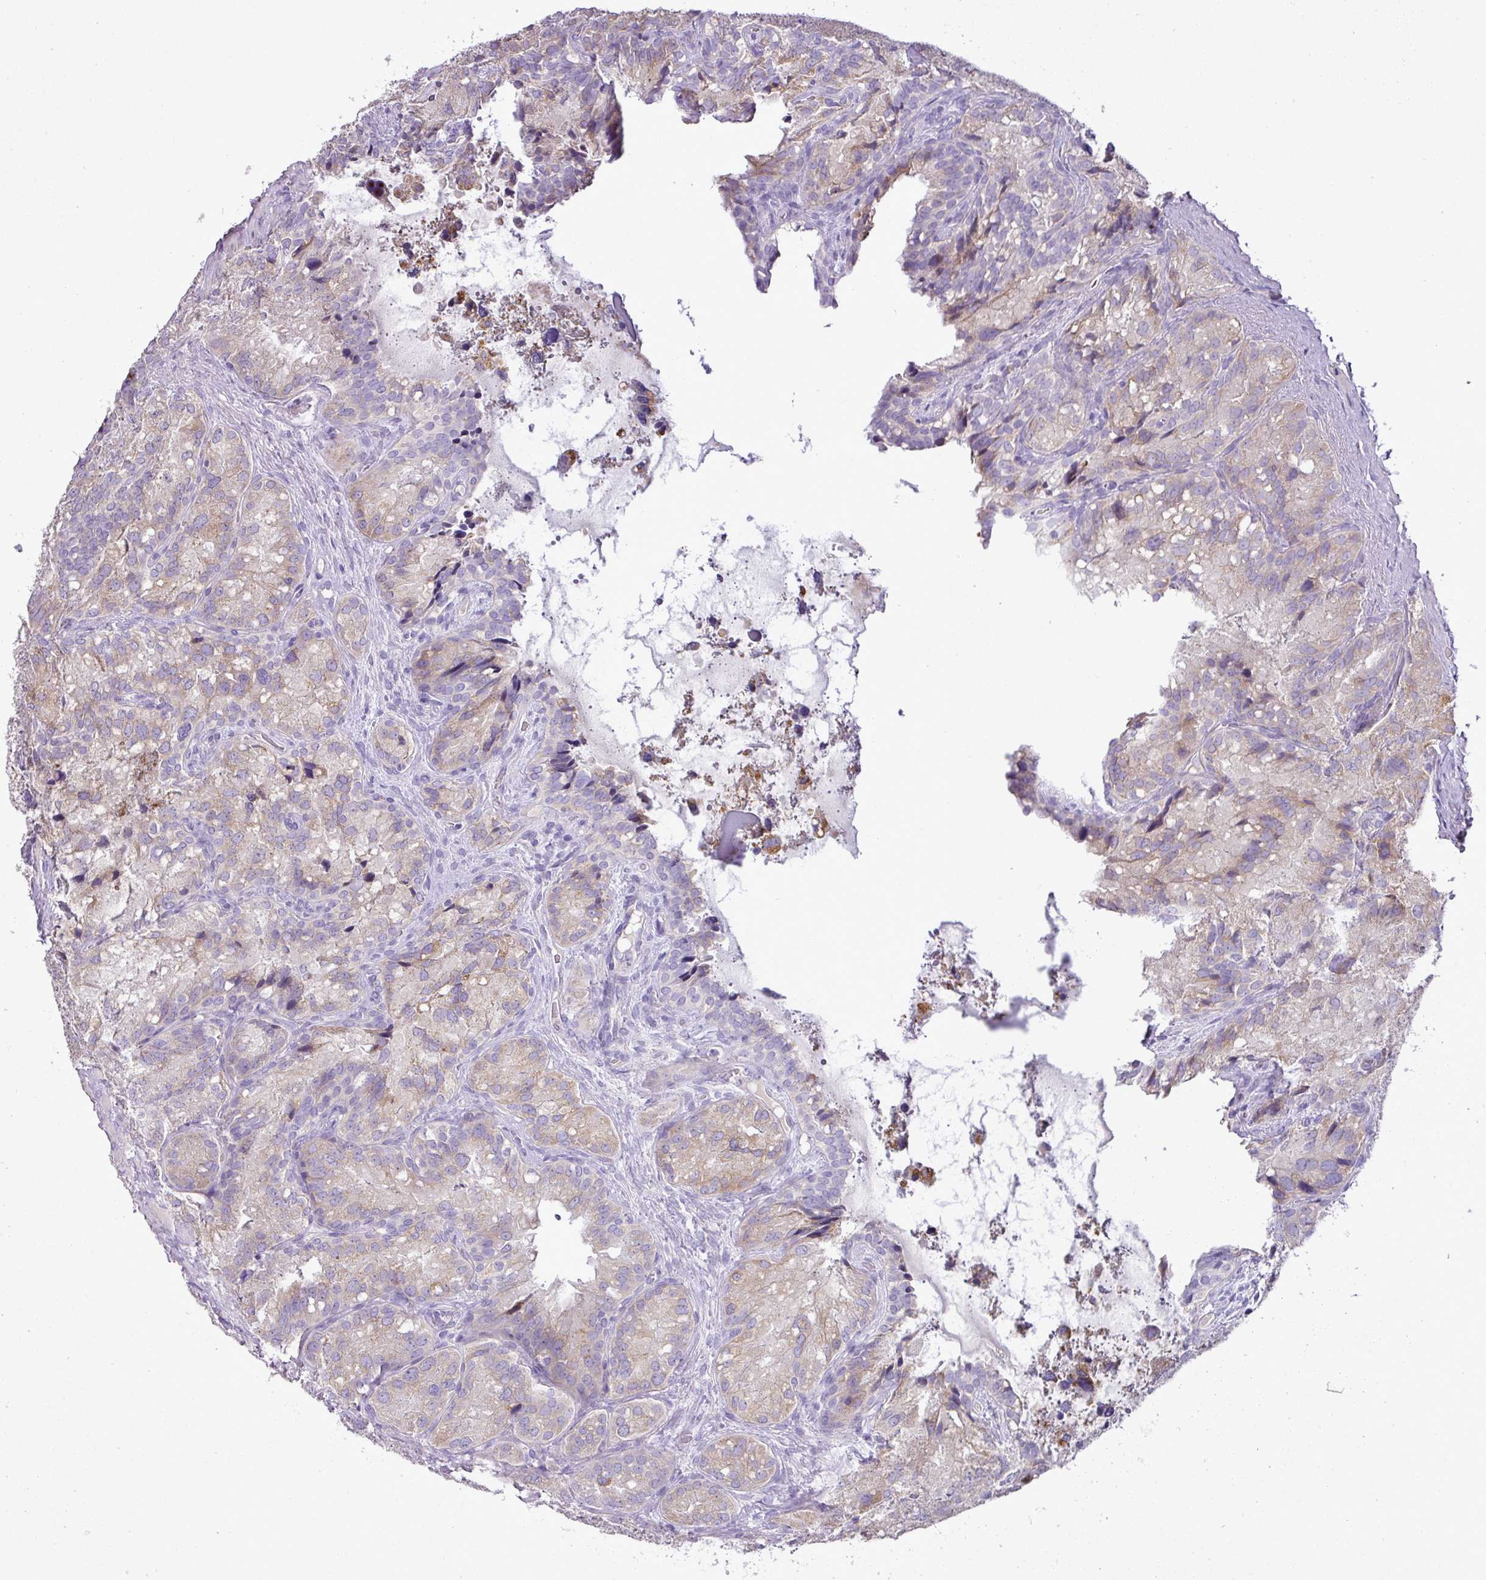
{"staining": {"intensity": "moderate", "quantity": "<25%", "location": "cytoplasmic/membranous"}, "tissue": "seminal vesicle", "cell_type": "Glandular cells", "image_type": "normal", "snomed": [{"axis": "morphology", "description": "Normal tissue, NOS"}, {"axis": "topography", "description": "Seminal veicle"}], "caption": "DAB immunohistochemical staining of benign seminal vesicle exhibits moderate cytoplasmic/membranous protein staining in about <25% of glandular cells.", "gene": "BRINP2", "patient": {"sex": "male", "age": 69}}